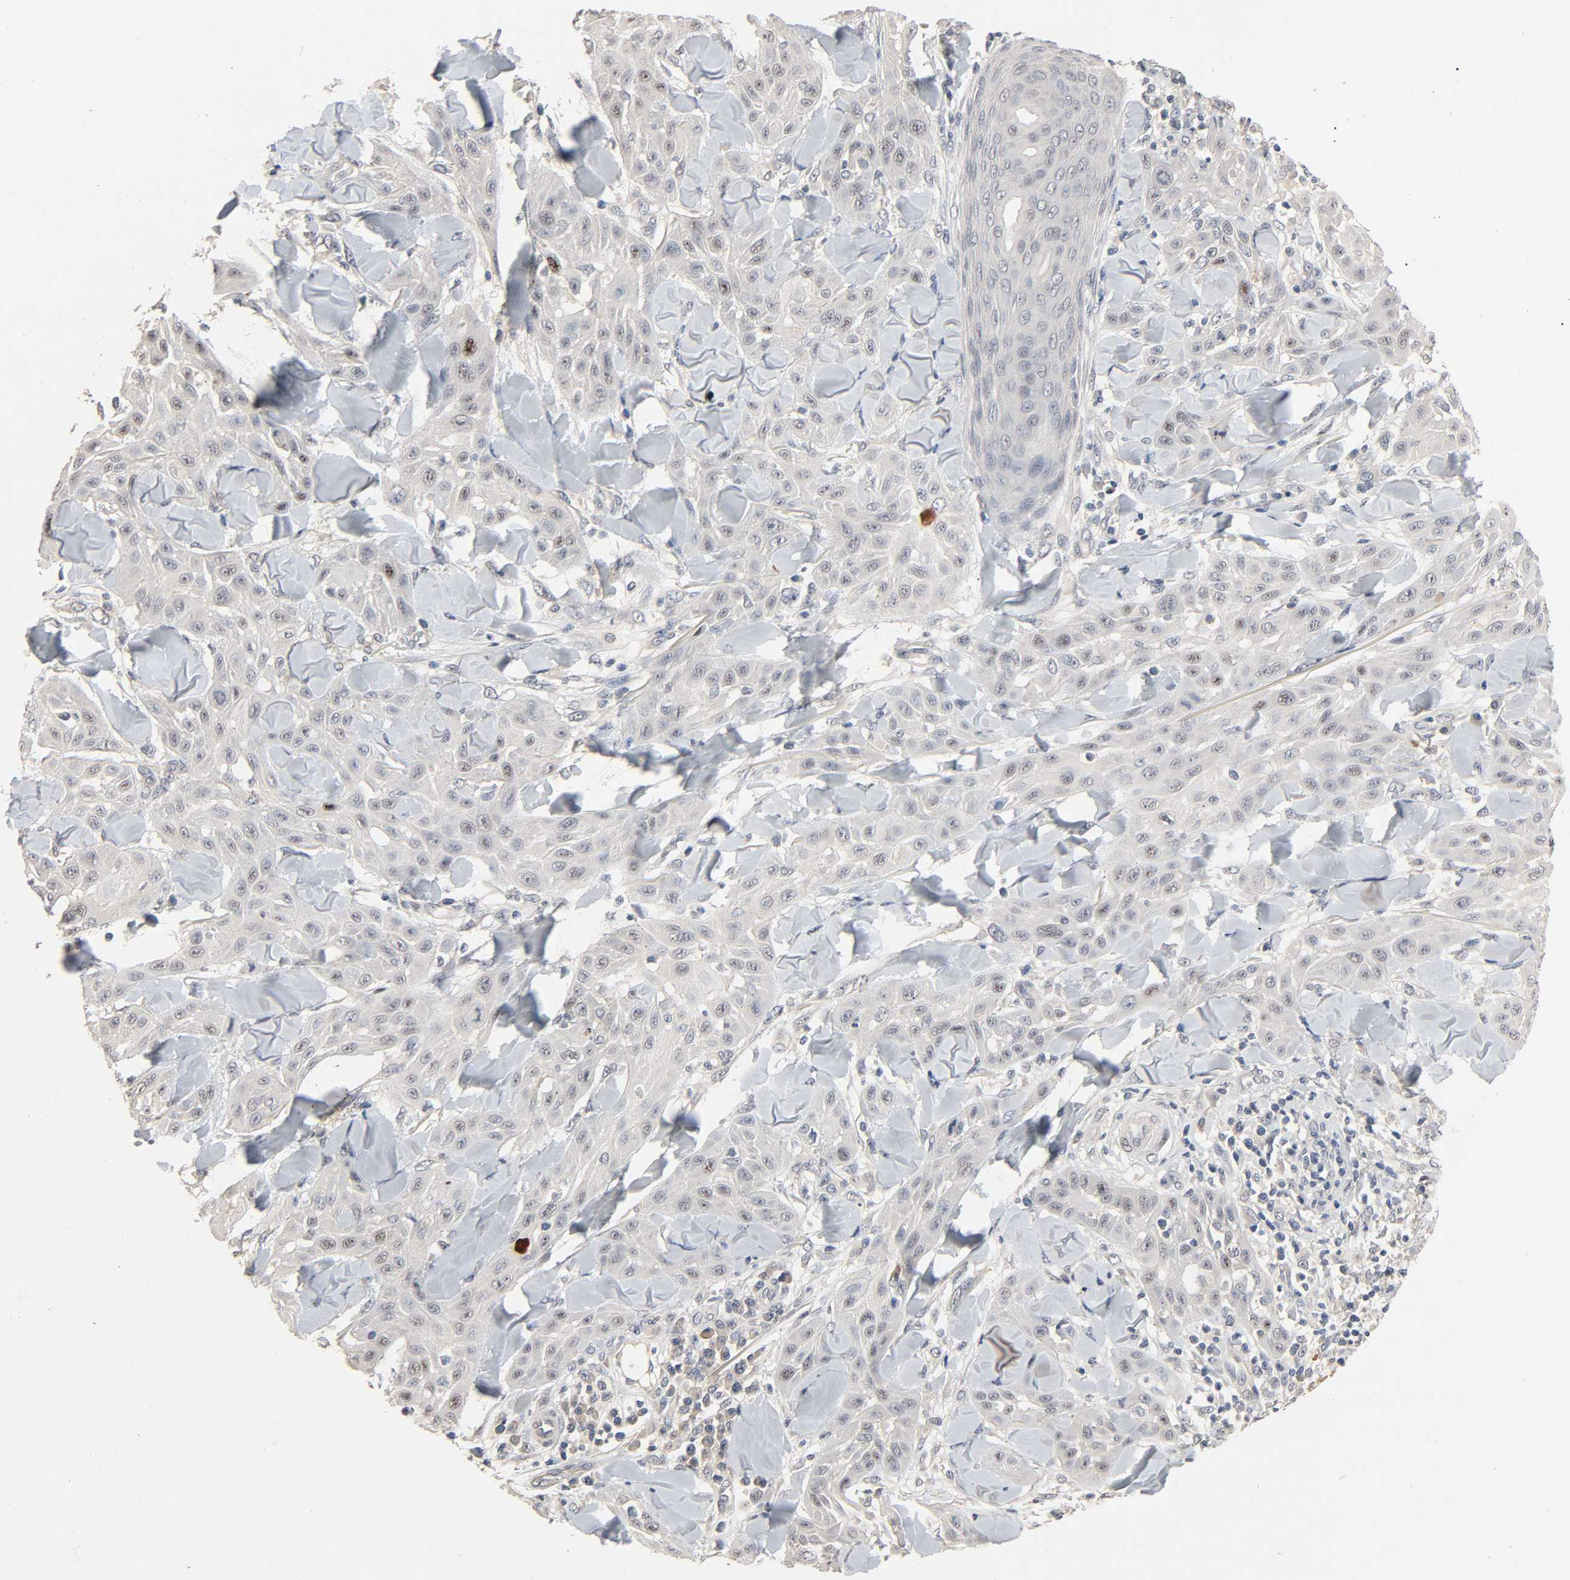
{"staining": {"intensity": "negative", "quantity": "none", "location": "none"}, "tissue": "skin cancer", "cell_type": "Tumor cells", "image_type": "cancer", "snomed": [{"axis": "morphology", "description": "Squamous cell carcinoma, NOS"}, {"axis": "topography", "description": "Skin"}], "caption": "Squamous cell carcinoma (skin) was stained to show a protein in brown. There is no significant positivity in tumor cells.", "gene": "MAGEA8", "patient": {"sex": "male", "age": 24}}